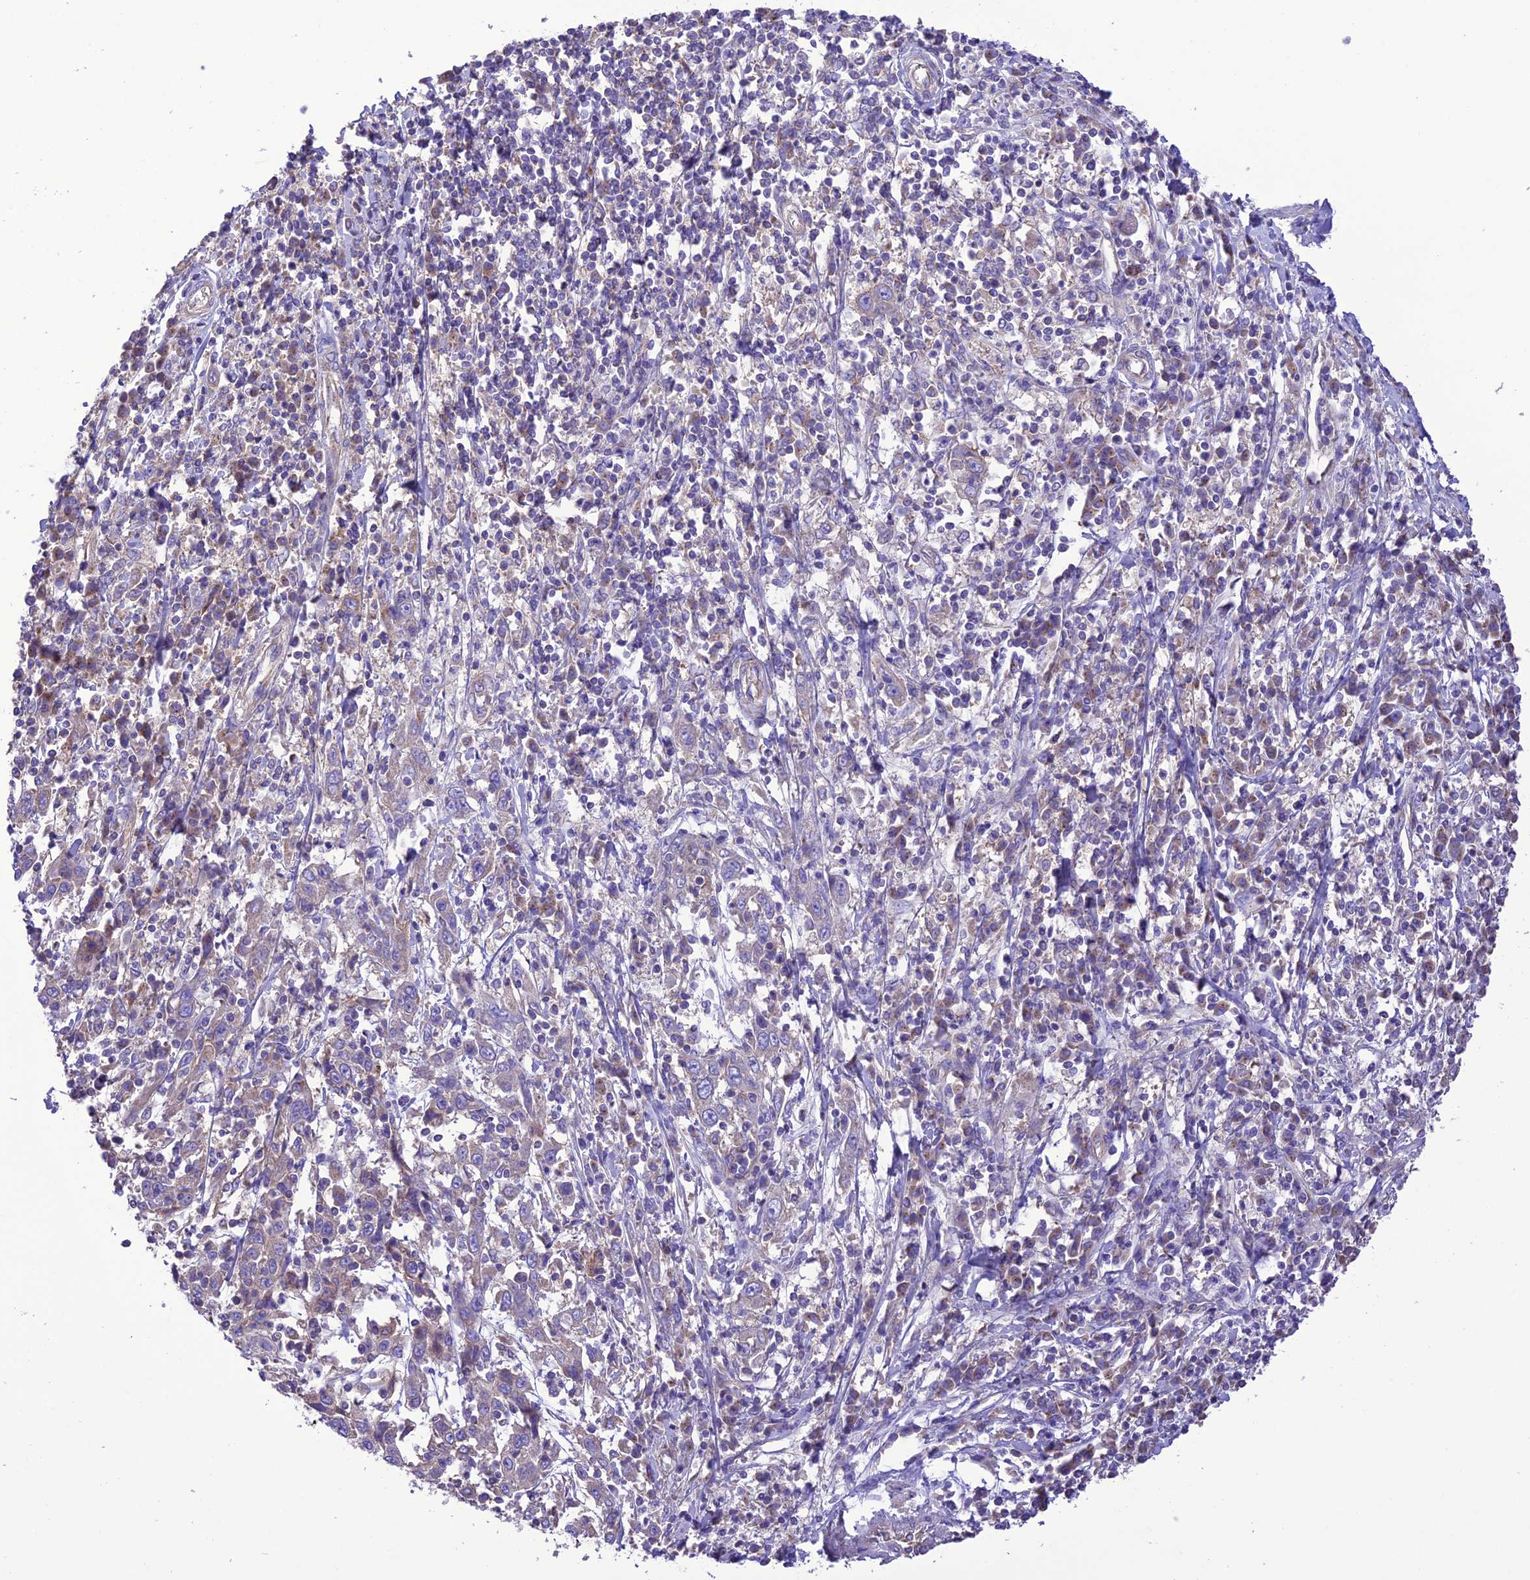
{"staining": {"intensity": "negative", "quantity": "none", "location": "none"}, "tissue": "cervical cancer", "cell_type": "Tumor cells", "image_type": "cancer", "snomed": [{"axis": "morphology", "description": "Squamous cell carcinoma, NOS"}, {"axis": "topography", "description": "Cervix"}], "caption": "Immunohistochemical staining of cervical cancer exhibits no significant expression in tumor cells. (Immunohistochemistry (ihc), brightfield microscopy, high magnification).", "gene": "MAP3K12", "patient": {"sex": "female", "age": 46}}